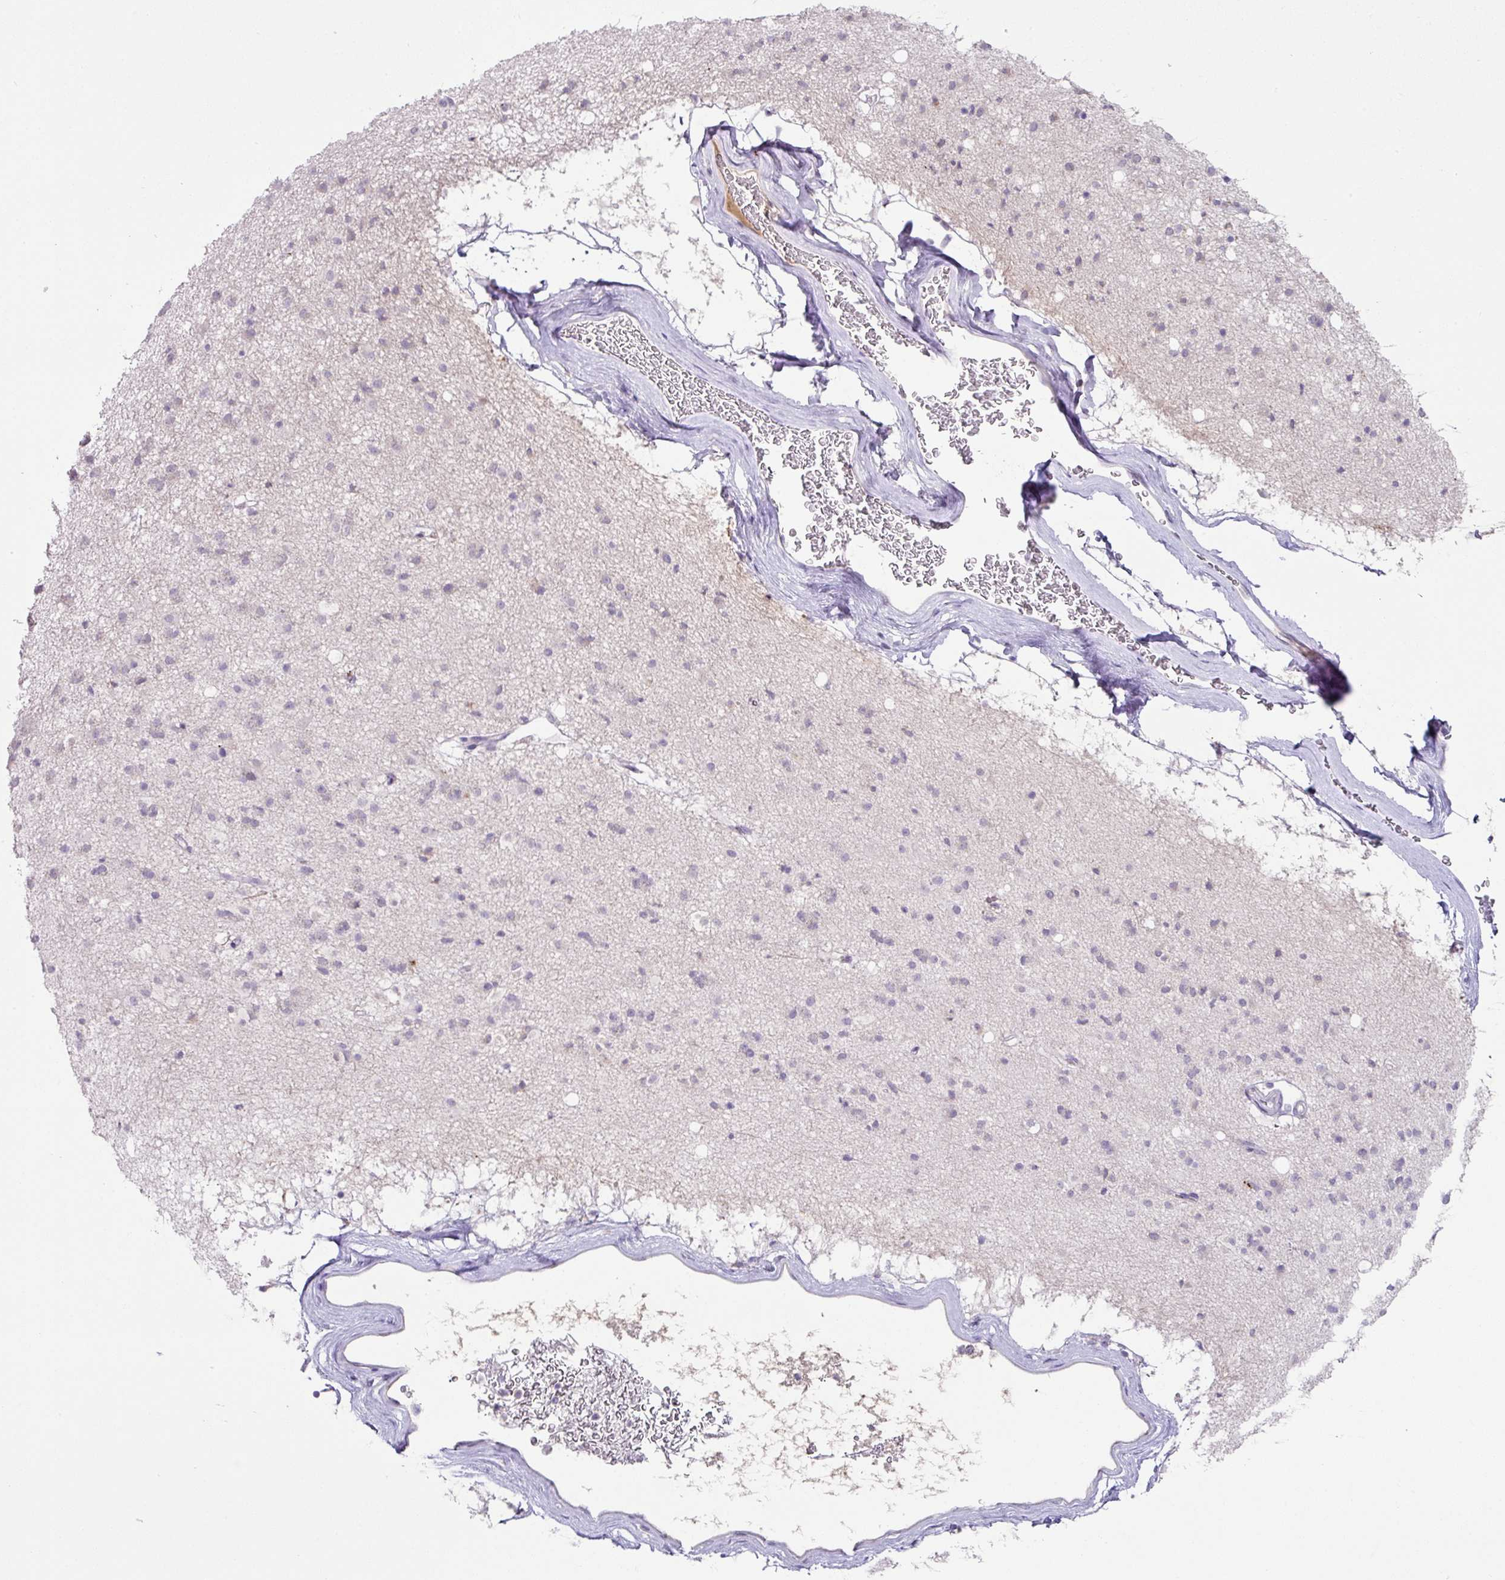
{"staining": {"intensity": "negative", "quantity": "none", "location": "none"}, "tissue": "caudate", "cell_type": "Glial cells", "image_type": "normal", "snomed": [{"axis": "morphology", "description": "Normal tissue, NOS"}, {"axis": "topography", "description": "Lateral ventricle wall"}], "caption": "The immunohistochemistry (IHC) image has no significant staining in glial cells of caudate.", "gene": "PLEKHH3", "patient": {"sex": "male", "age": 58}}